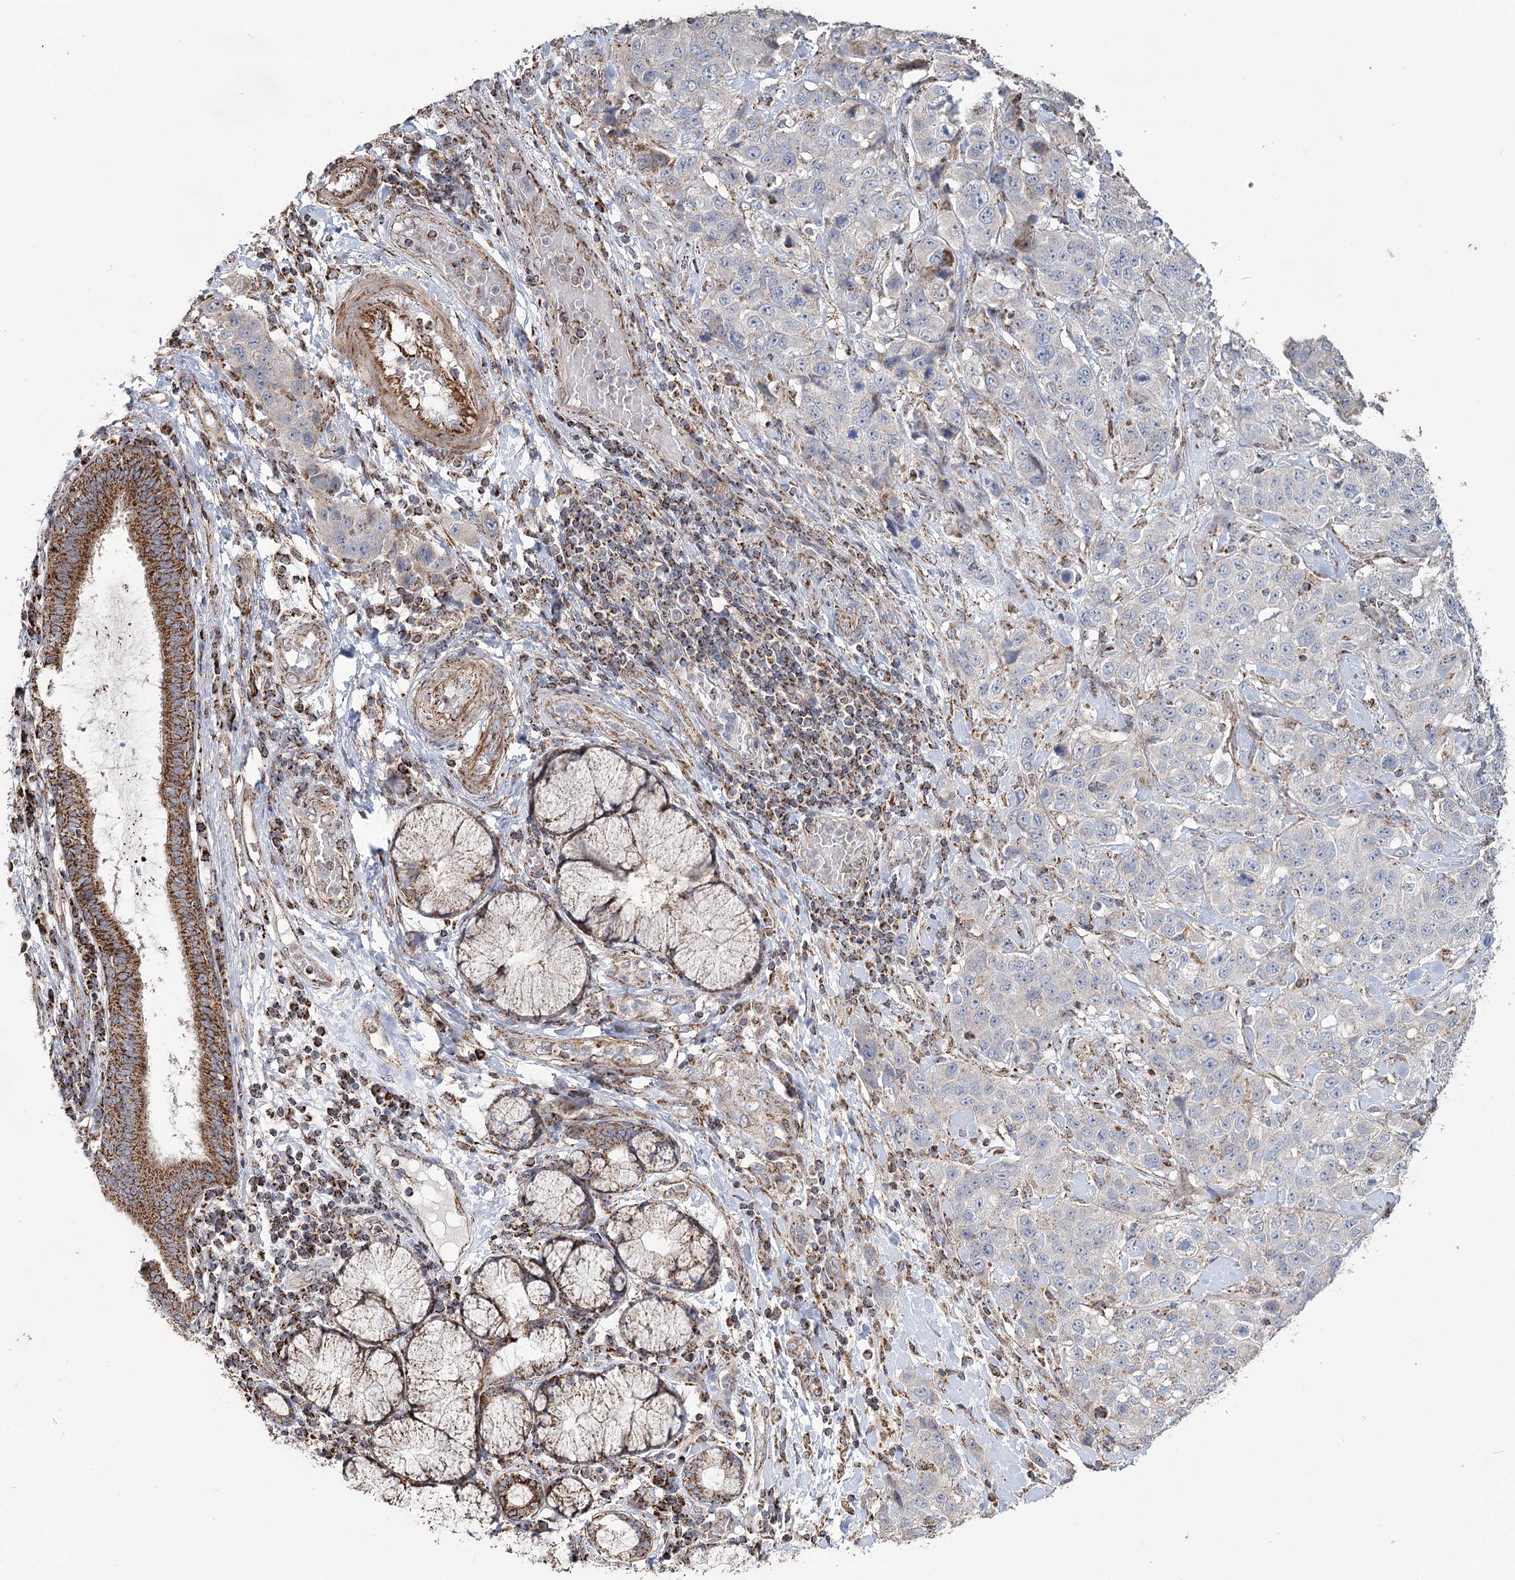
{"staining": {"intensity": "negative", "quantity": "none", "location": "none"}, "tissue": "stomach cancer", "cell_type": "Tumor cells", "image_type": "cancer", "snomed": [{"axis": "morphology", "description": "Adenocarcinoma, NOS"}, {"axis": "topography", "description": "Stomach"}], "caption": "High magnification brightfield microscopy of stomach cancer stained with DAB (brown) and counterstained with hematoxylin (blue): tumor cells show no significant positivity. The staining is performed using DAB brown chromogen with nuclei counter-stained in using hematoxylin.", "gene": "RANBP3L", "patient": {"sex": "male", "age": 48}}